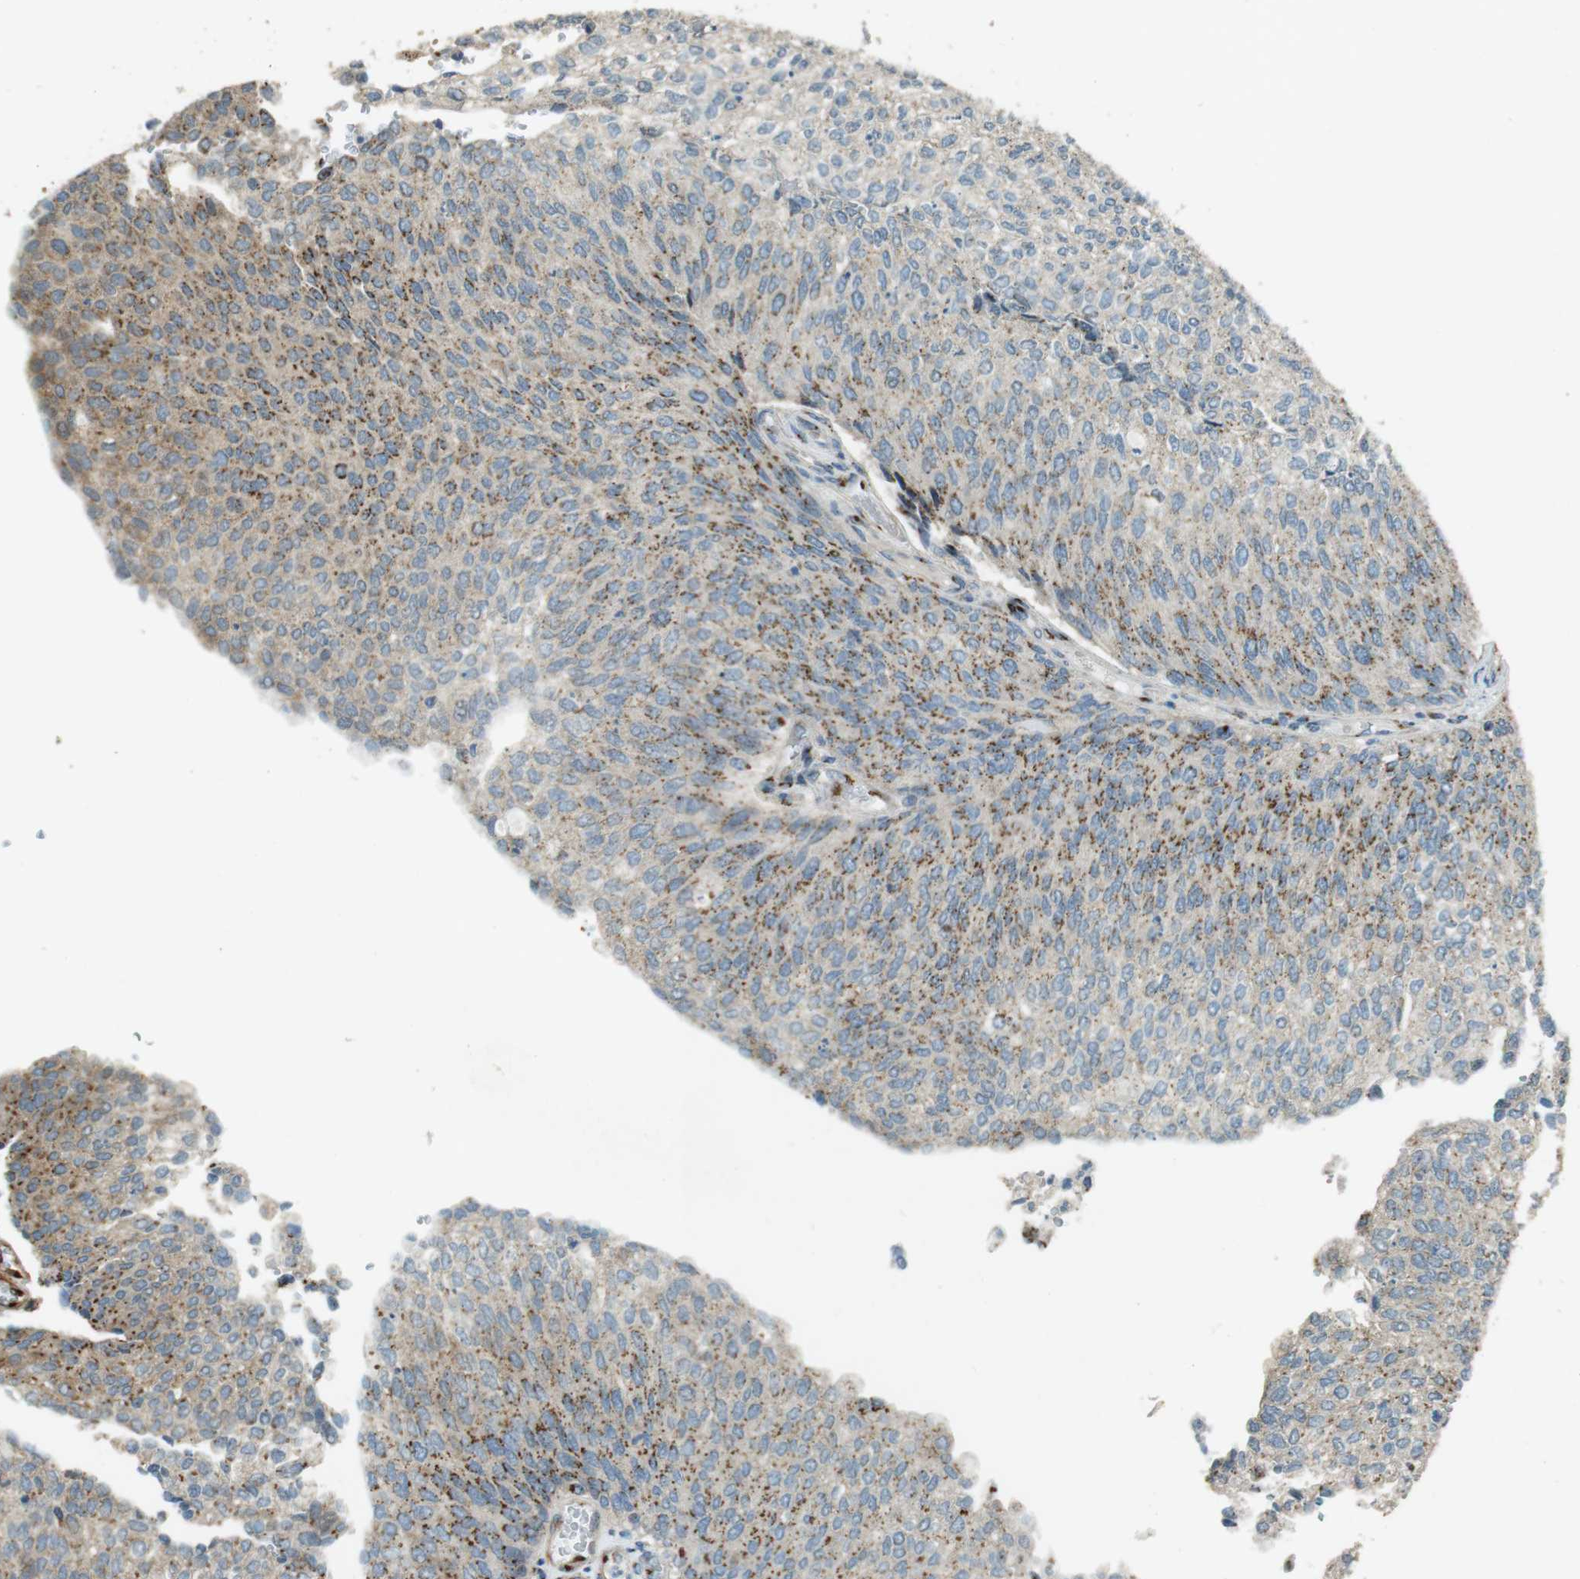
{"staining": {"intensity": "moderate", "quantity": "25%-75%", "location": "cytoplasmic/membranous"}, "tissue": "urothelial cancer", "cell_type": "Tumor cells", "image_type": "cancer", "snomed": [{"axis": "morphology", "description": "Urothelial carcinoma, Low grade"}, {"axis": "topography", "description": "Urinary bladder"}], "caption": "A micrograph of human urothelial cancer stained for a protein exhibits moderate cytoplasmic/membranous brown staining in tumor cells.", "gene": "TMEM115", "patient": {"sex": "female", "age": 79}}